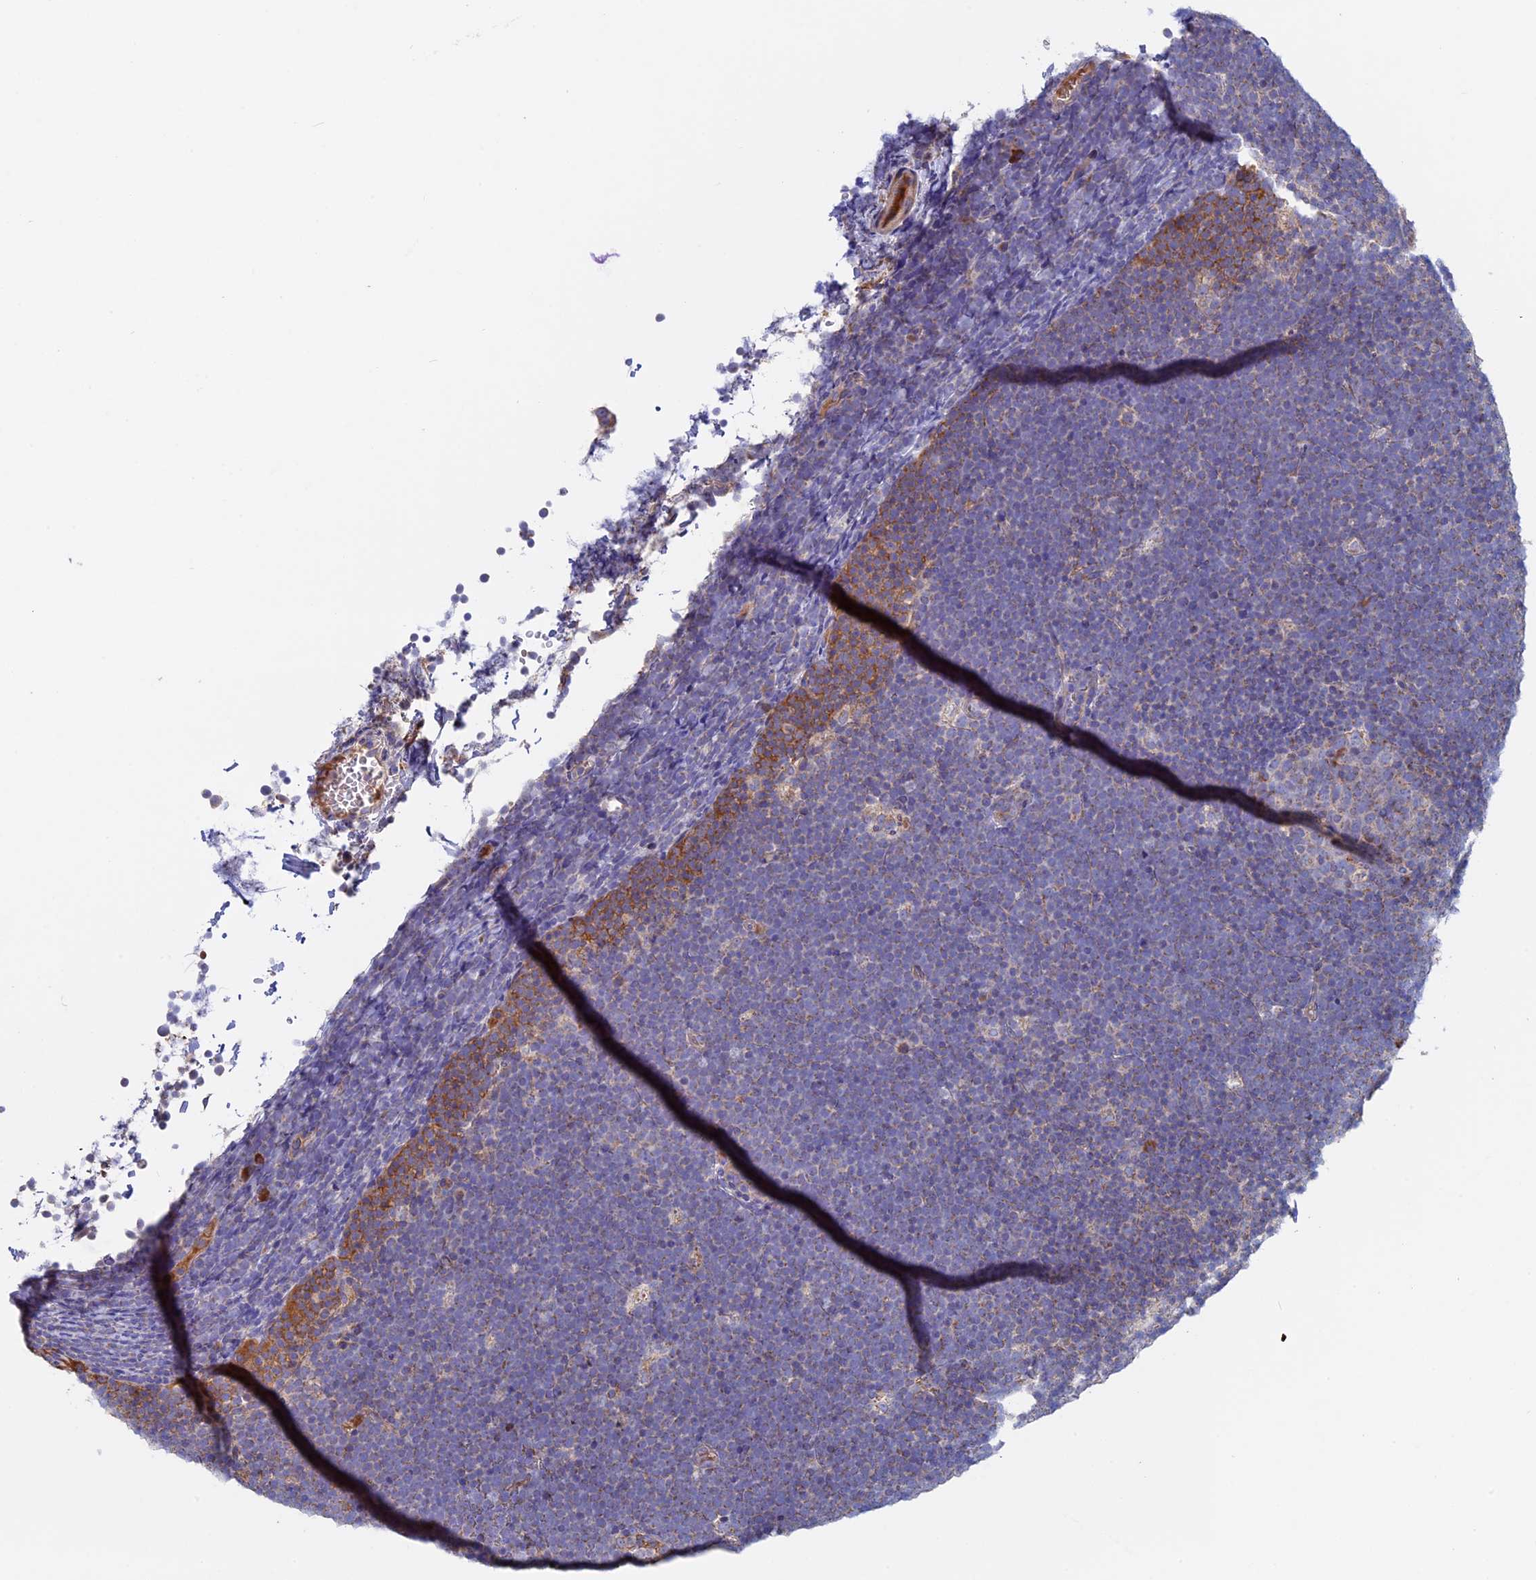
{"staining": {"intensity": "moderate", "quantity": "<25%", "location": "cytoplasmic/membranous"}, "tissue": "lymphoma", "cell_type": "Tumor cells", "image_type": "cancer", "snomed": [{"axis": "morphology", "description": "Malignant lymphoma, non-Hodgkin's type, High grade"}, {"axis": "topography", "description": "Lymph node"}], "caption": "High-grade malignant lymphoma, non-Hodgkin's type tissue reveals moderate cytoplasmic/membranous staining in approximately <25% of tumor cells, visualized by immunohistochemistry.", "gene": "SLC15A5", "patient": {"sex": "male", "age": 13}}